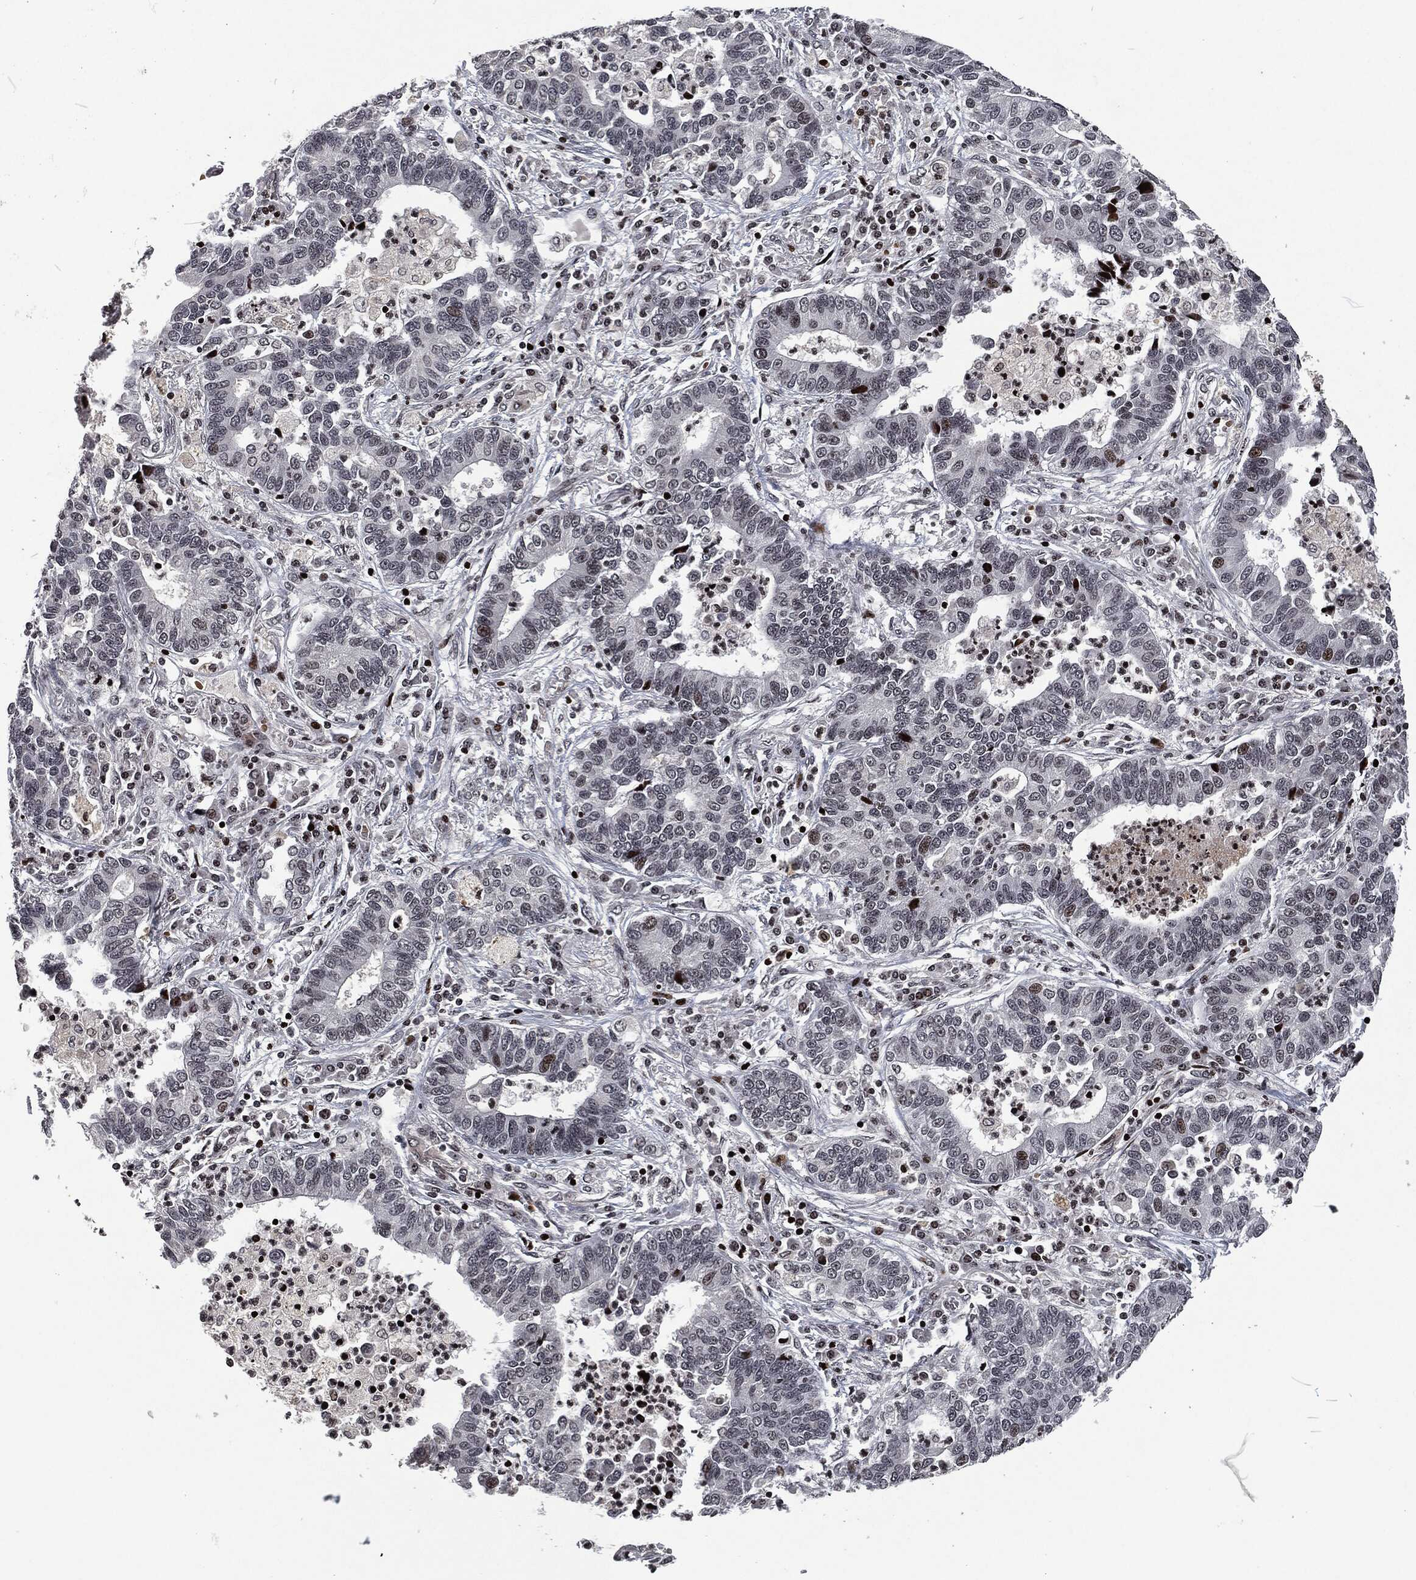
{"staining": {"intensity": "negative", "quantity": "none", "location": "none"}, "tissue": "lung cancer", "cell_type": "Tumor cells", "image_type": "cancer", "snomed": [{"axis": "morphology", "description": "Adenocarcinoma, NOS"}, {"axis": "topography", "description": "Lung"}], "caption": "Immunohistochemistry (IHC) micrograph of neoplastic tissue: lung cancer (adenocarcinoma) stained with DAB (3,3'-diaminobenzidine) exhibits no significant protein positivity in tumor cells.", "gene": "EGFR", "patient": {"sex": "female", "age": 57}}